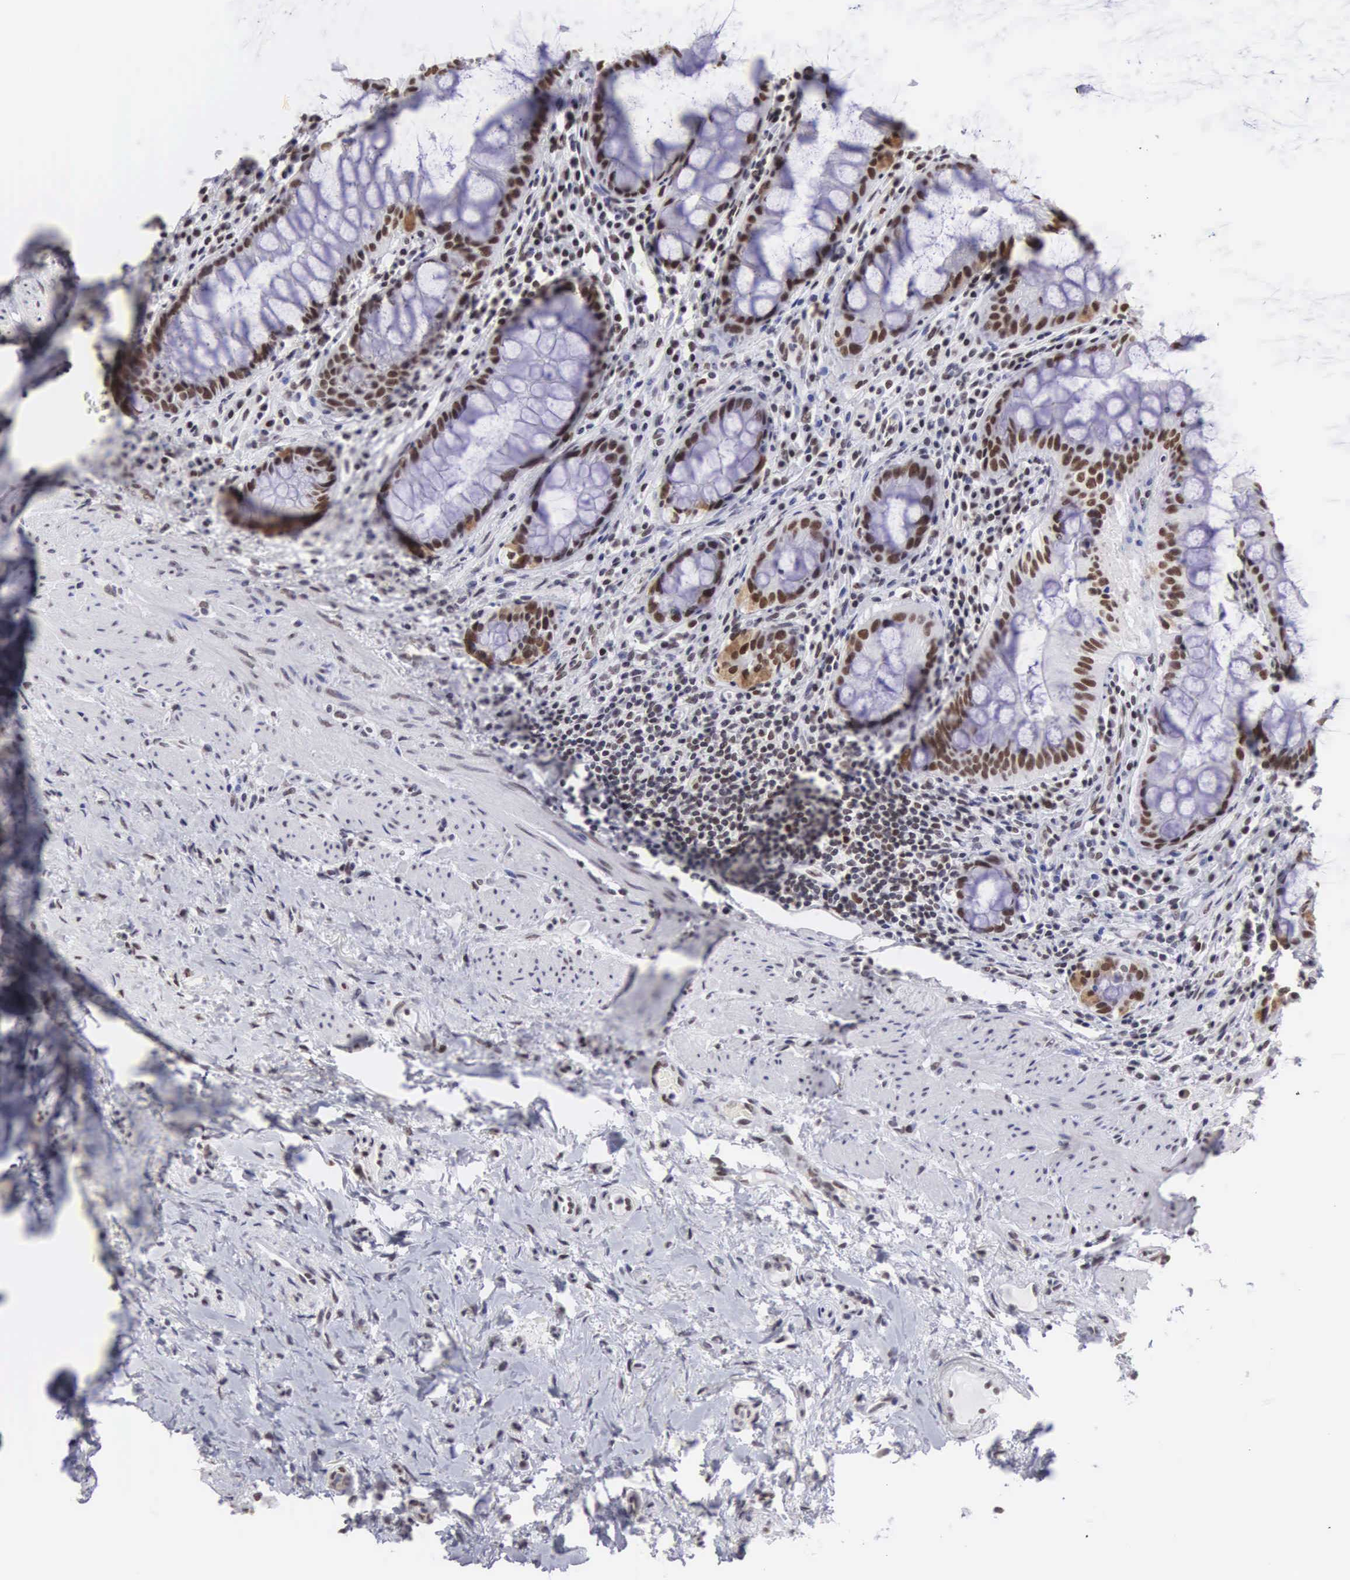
{"staining": {"intensity": "moderate", "quantity": ">75%", "location": "nuclear"}, "tissue": "rectum", "cell_type": "Glandular cells", "image_type": "normal", "snomed": [{"axis": "morphology", "description": "Normal tissue, NOS"}, {"axis": "topography", "description": "Rectum"}], "caption": "Normal rectum exhibits moderate nuclear expression in approximately >75% of glandular cells.", "gene": "CSTF2", "patient": {"sex": "female", "age": 75}}